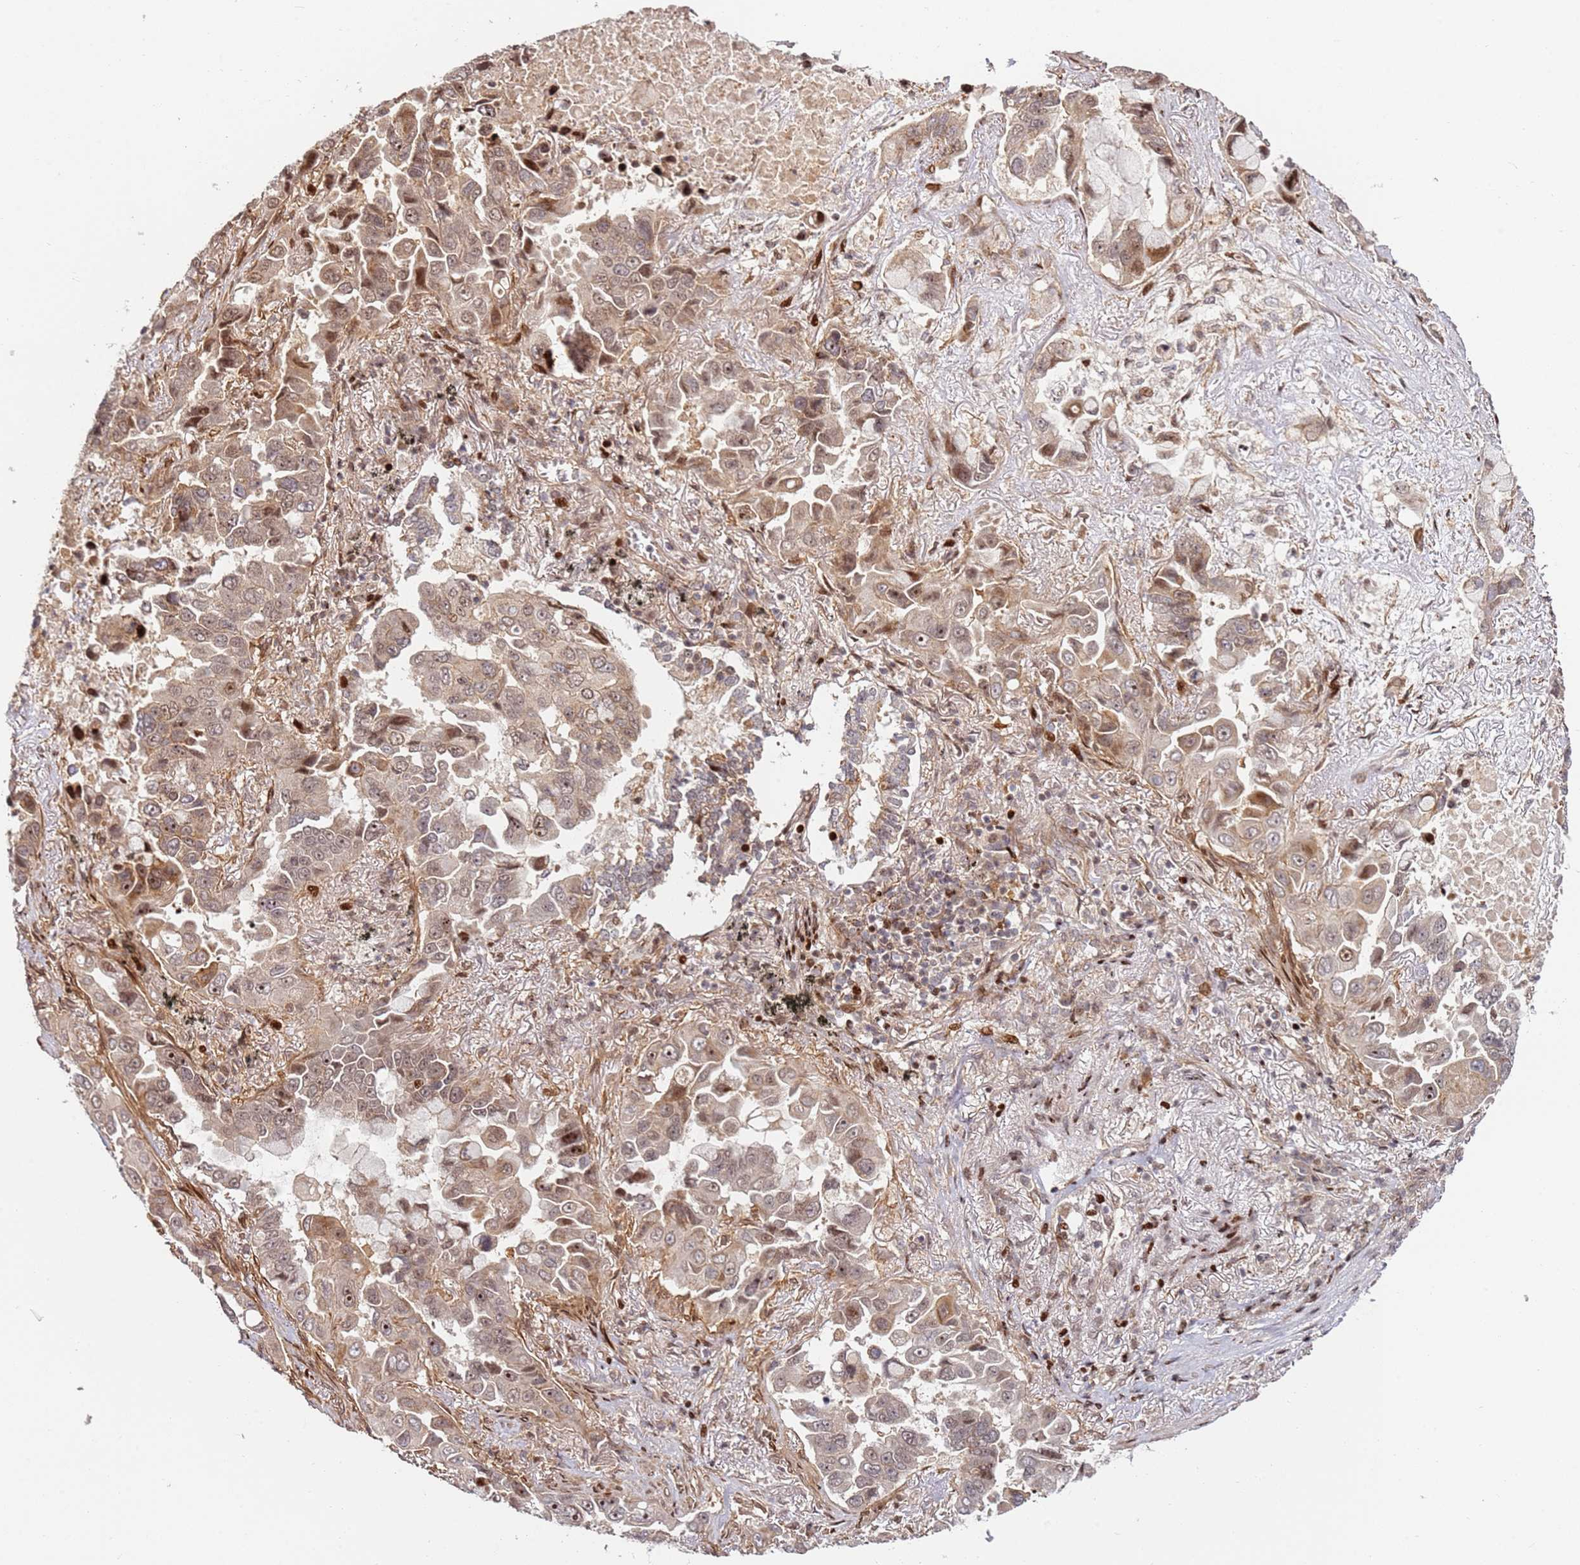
{"staining": {"intensity": "moderate", "quantity": ">75%", "location": "cytoplasmic/membranous,nuclear"}, "tissue": "lung cancer", "cell_type": "Tumor cells", "image_type": "cancer", "snomed": [{"axis": "morphology", "description": "Adenocarcinoma, NOS"}, {"axis": "topography", "description": "Lung"}], "caption": "Moderate cytoplasmic/membranous and nuclear protein positivity is present in about >75% of tumor cells in lung cancer (adenocarcinoma).", "gene": "TMEM233", "patient": {"sex": "male", "age": 64}}